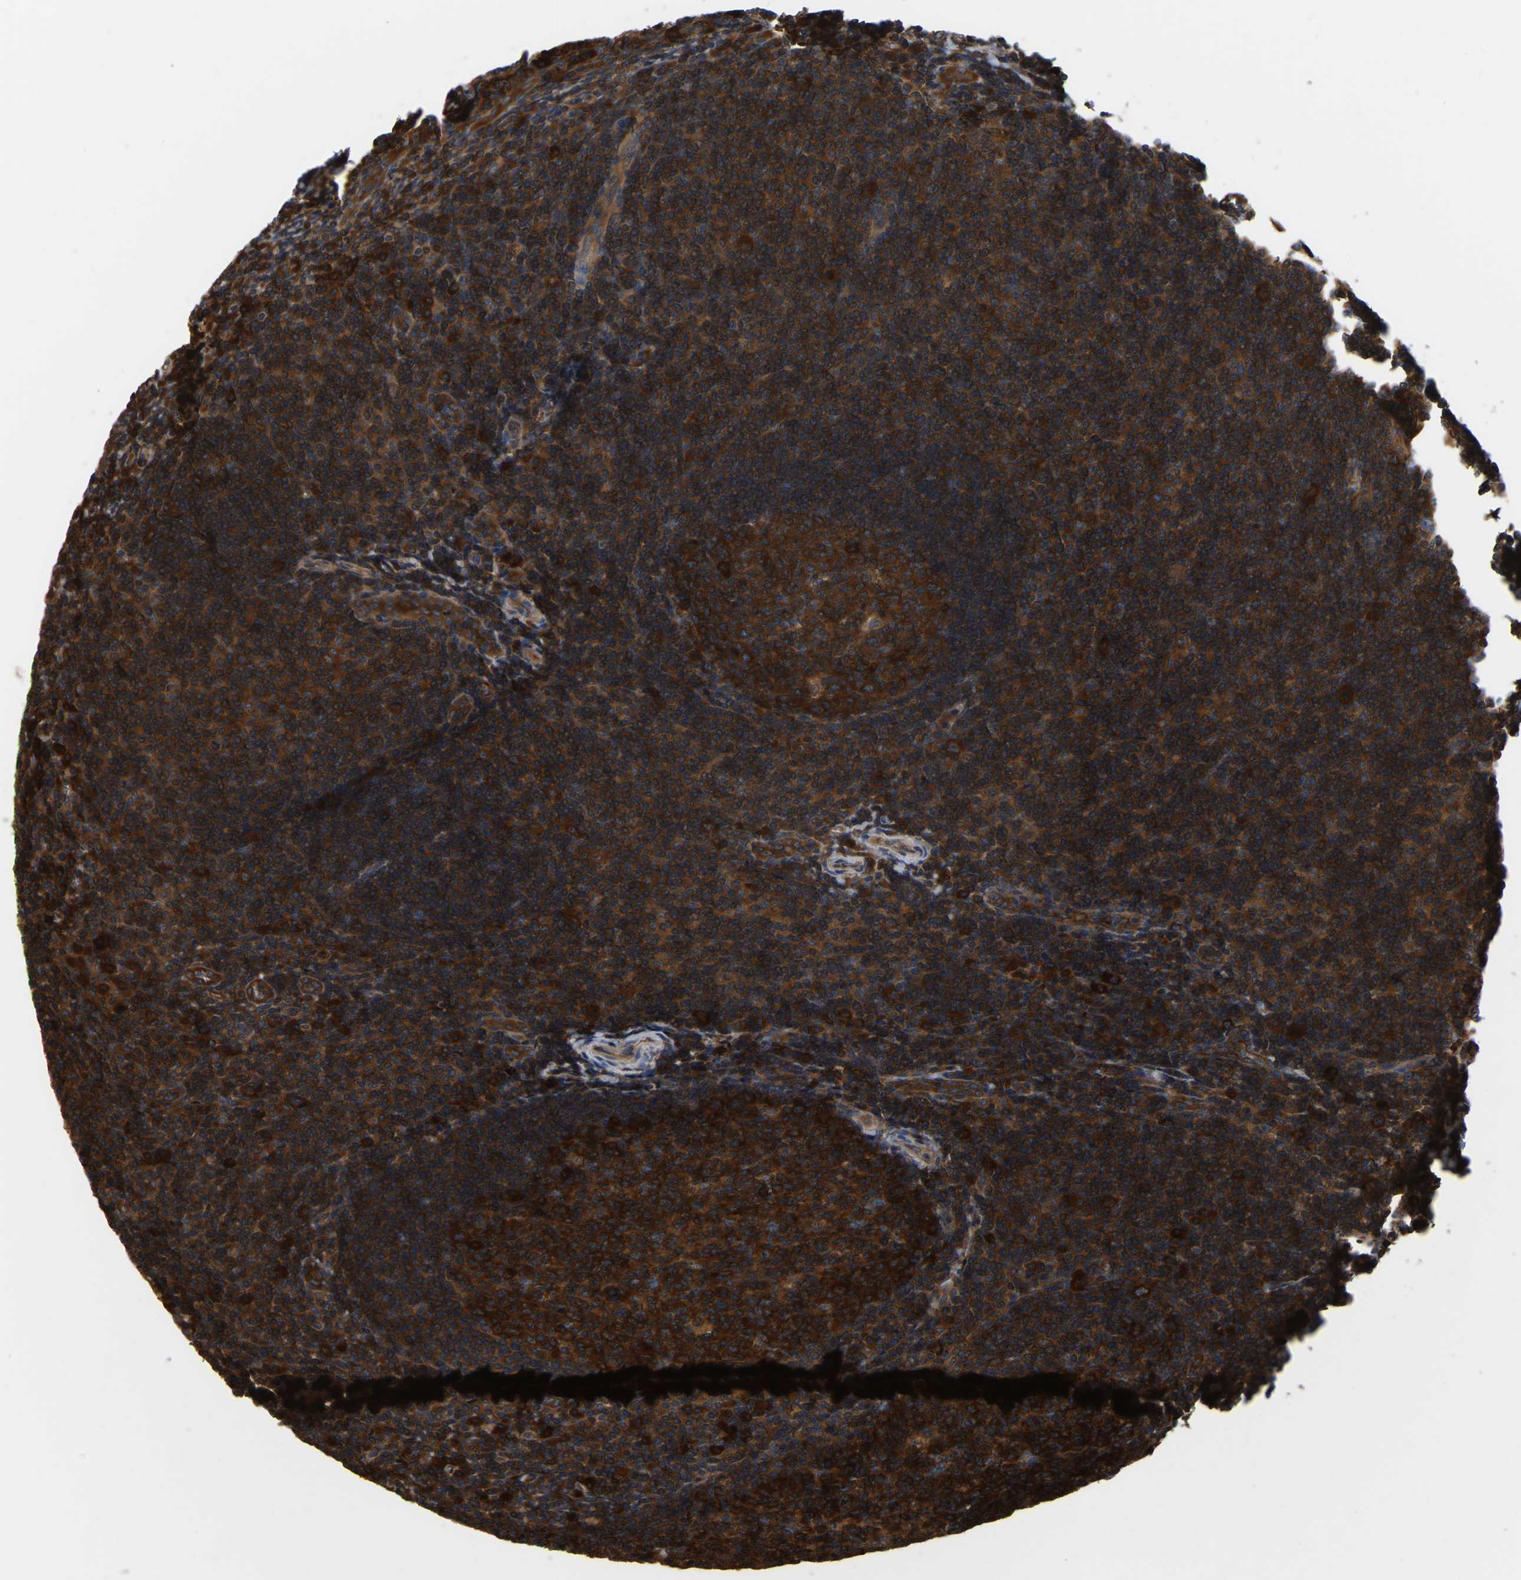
{"staining": {"intensity": "strong", "quantity": ">75%", "location": "cytoplasmic/membranous"}, "tissue": "tonsil", "cell_type": "Germinal center cells", "image_type": "normal", "snomed": [{"axis": "morphology", "description": "Normal tissue, NOS"}, {"axis": "topography", "description": "Tonsil"}], "caption": "Immunohistochemical staining of normal tonsil demonstrates high levels of strong cytoplasmic/membranous expression in about >75% of germinal center cells. (brown staining indicates protein expression, while blue staining denotes nuclei).", "gene": "GARS1", "patient": {"sex": "male", "age": 37}}